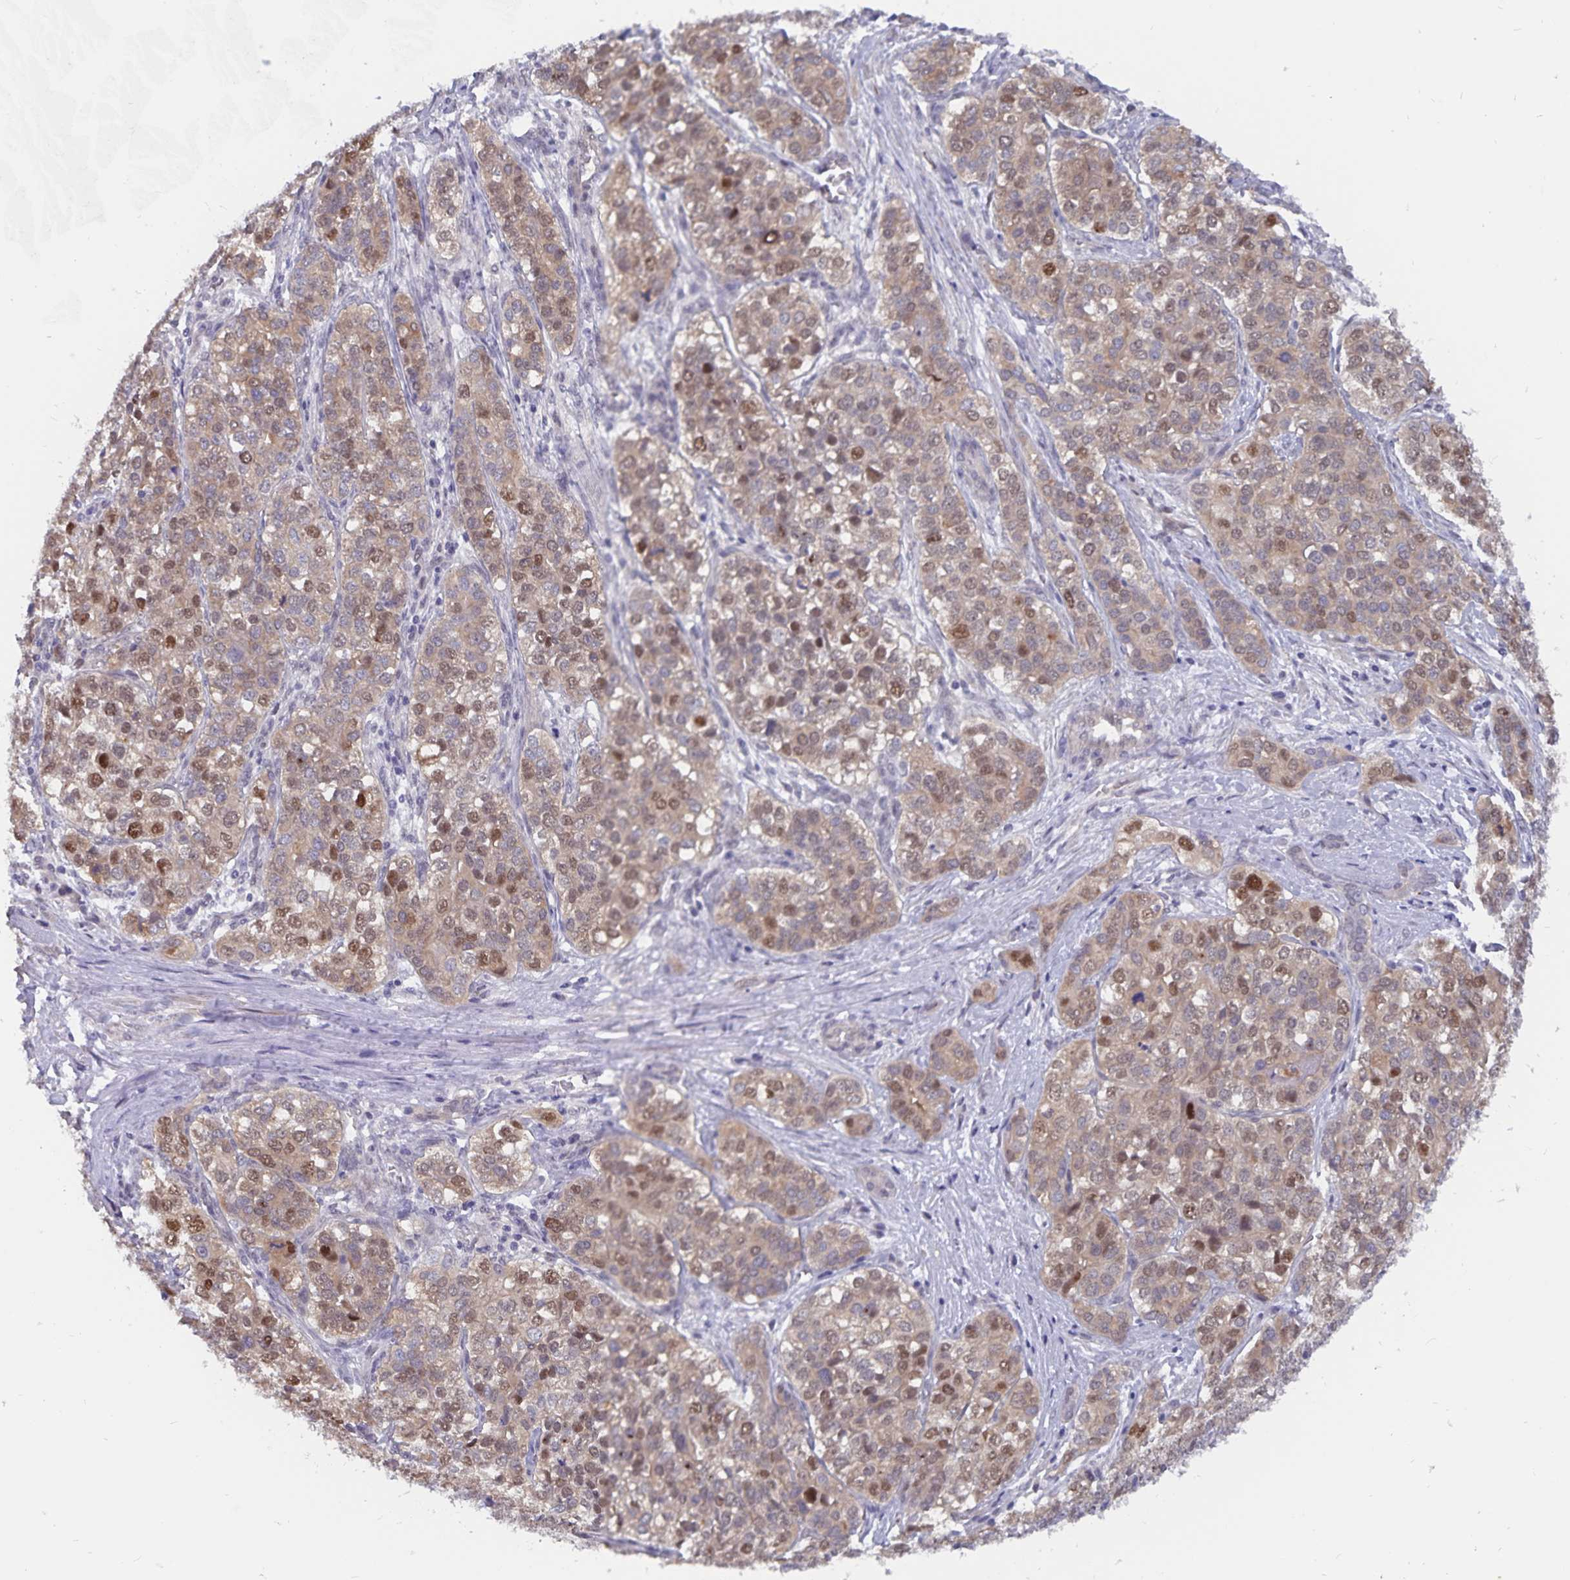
{"staining": {"intensity": "moderate", "quantity": "25%-75%", "location": "cytoplasmic/membranous,nuclear"}, "tissue": "liver cancer", "cell_type": "Tumor cells", "image_type": "cancer", "snomed": [{"axis": "morphology", "description": "Cholangiocarcinoma"}, {"axis": "topography", "description": "Liver"}], "caption": "Liver cancer (cholangiocarcinoma) tissue demonstrates moderate cytoplasmic/membranous and nuclear positivity in about 25%-75% of tumor cells", "gene": "BAG6", "patient": {"sex": "male", "age": 56}}